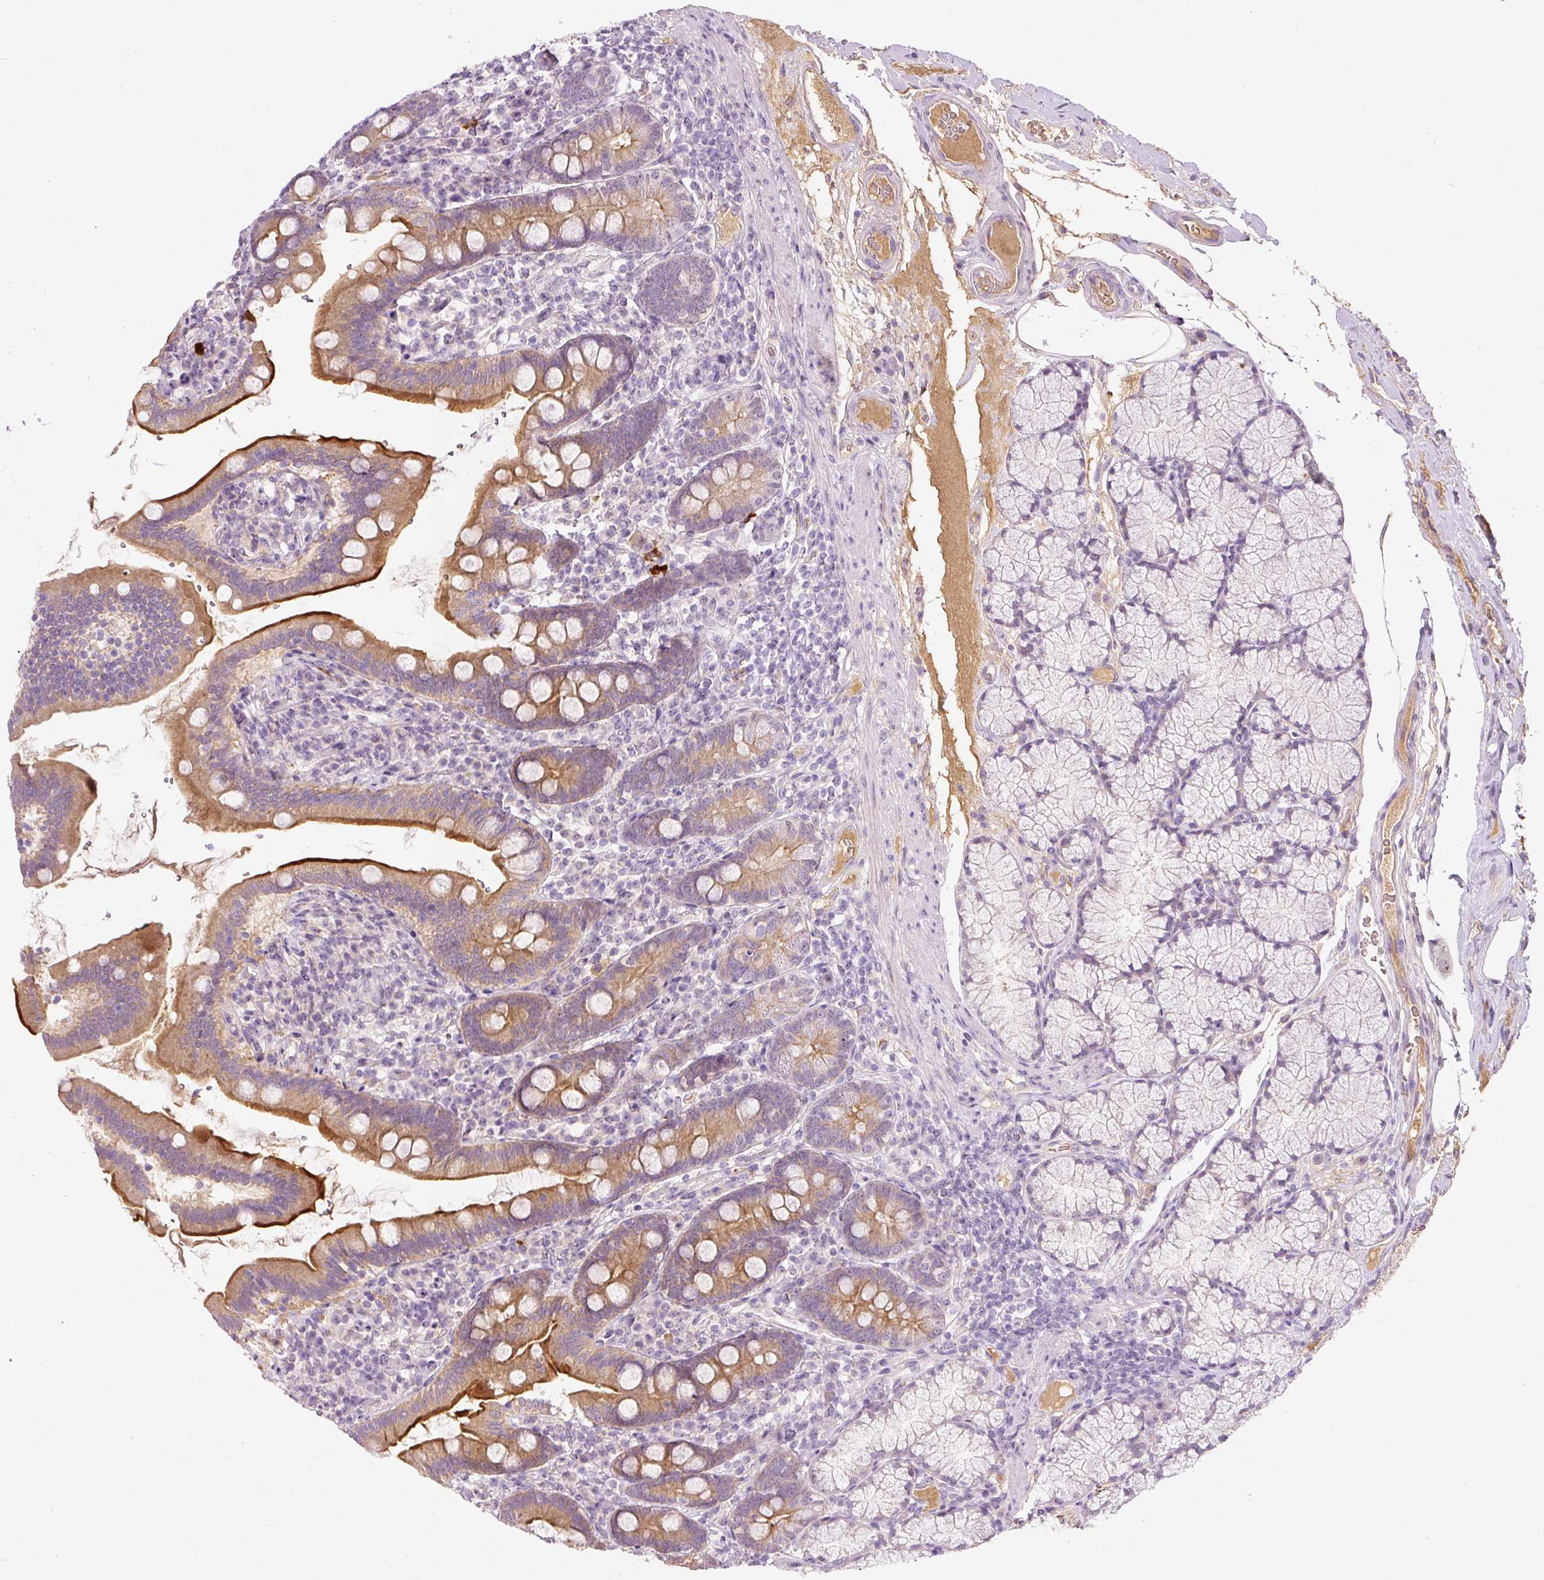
{"staining": {"intensity": "strong", "quantity": "25%-75%", "location": "cytoplasmic/membranous"}, "tissue": "duodenum", "cell_type": "Glandular cells", "image_type": "normal", "snomed": [{"axis": "morphology", "description": "Normal tissue, NOS"}, {"axis": "topography", "description": "Duodenum"}], "caption": "High-power microscopy captured an IHC image of normal duodenum, revealing strong cytoplasmic/membranous expression in about 25%-75% of glandular cells.", "gene": "TMEM37", "patient": {"sex": "female", "age": 67}}